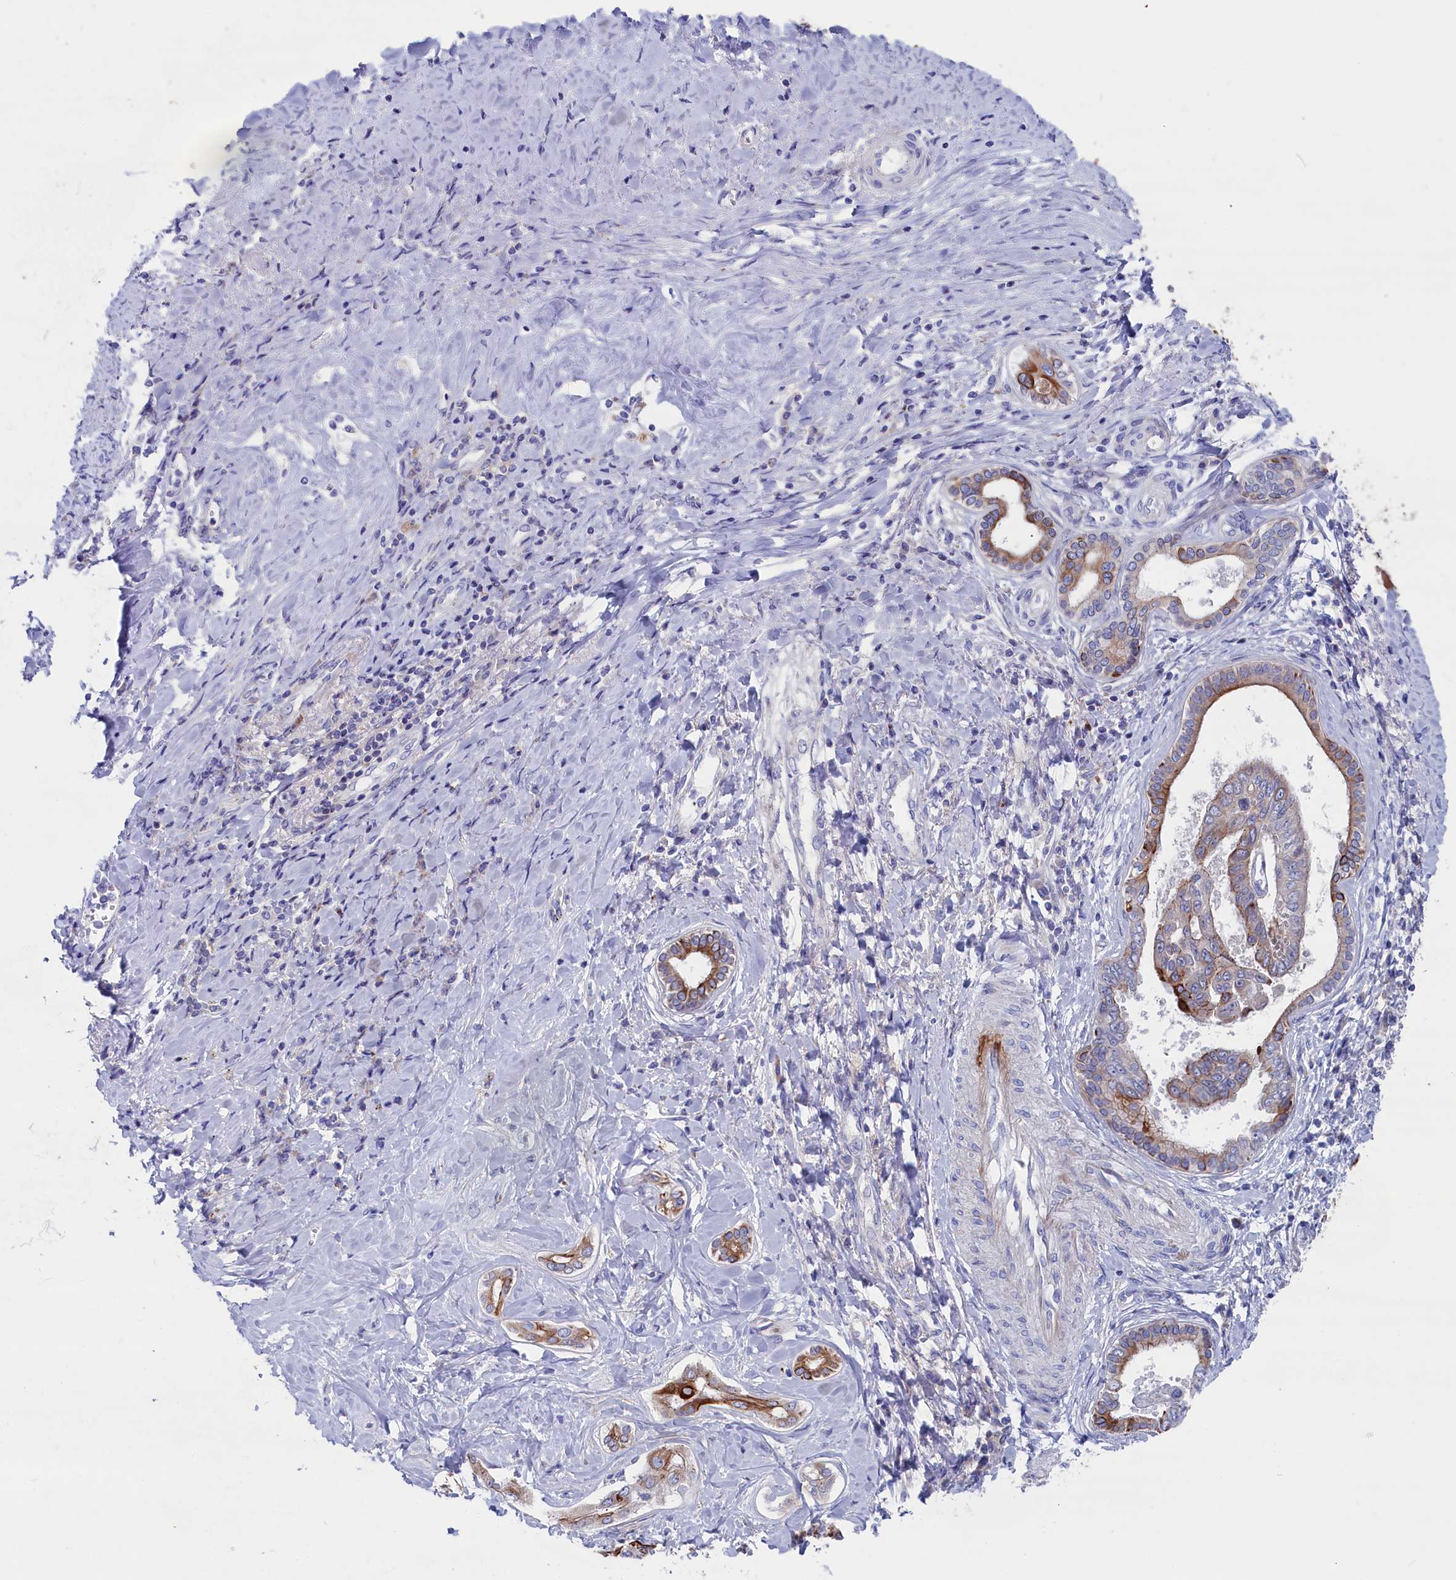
{"staining": {"intensity": "moderate", "quantity": ">75%", "location": "cytoplasmic/membranous"}, "tissue": "liver cancer", "cell_type": "Tumor cells", "image_type": "cancer", "snomed": [{"axis": "morphology", "description": "Cholangiocarcinoma"}, {"axis": "topography", "description": "Liver"}], "caption": "An immunohistochemistry (IHC) micrograph of neoplastic tissue is shown. Protein staining in brown shows moderate cytoplasmic/membranous positivity in cholangiocarcinoma (liver) within tumor cells.", "gene": "NUDT7", "patient": {"sex": "female", "age": 77}}